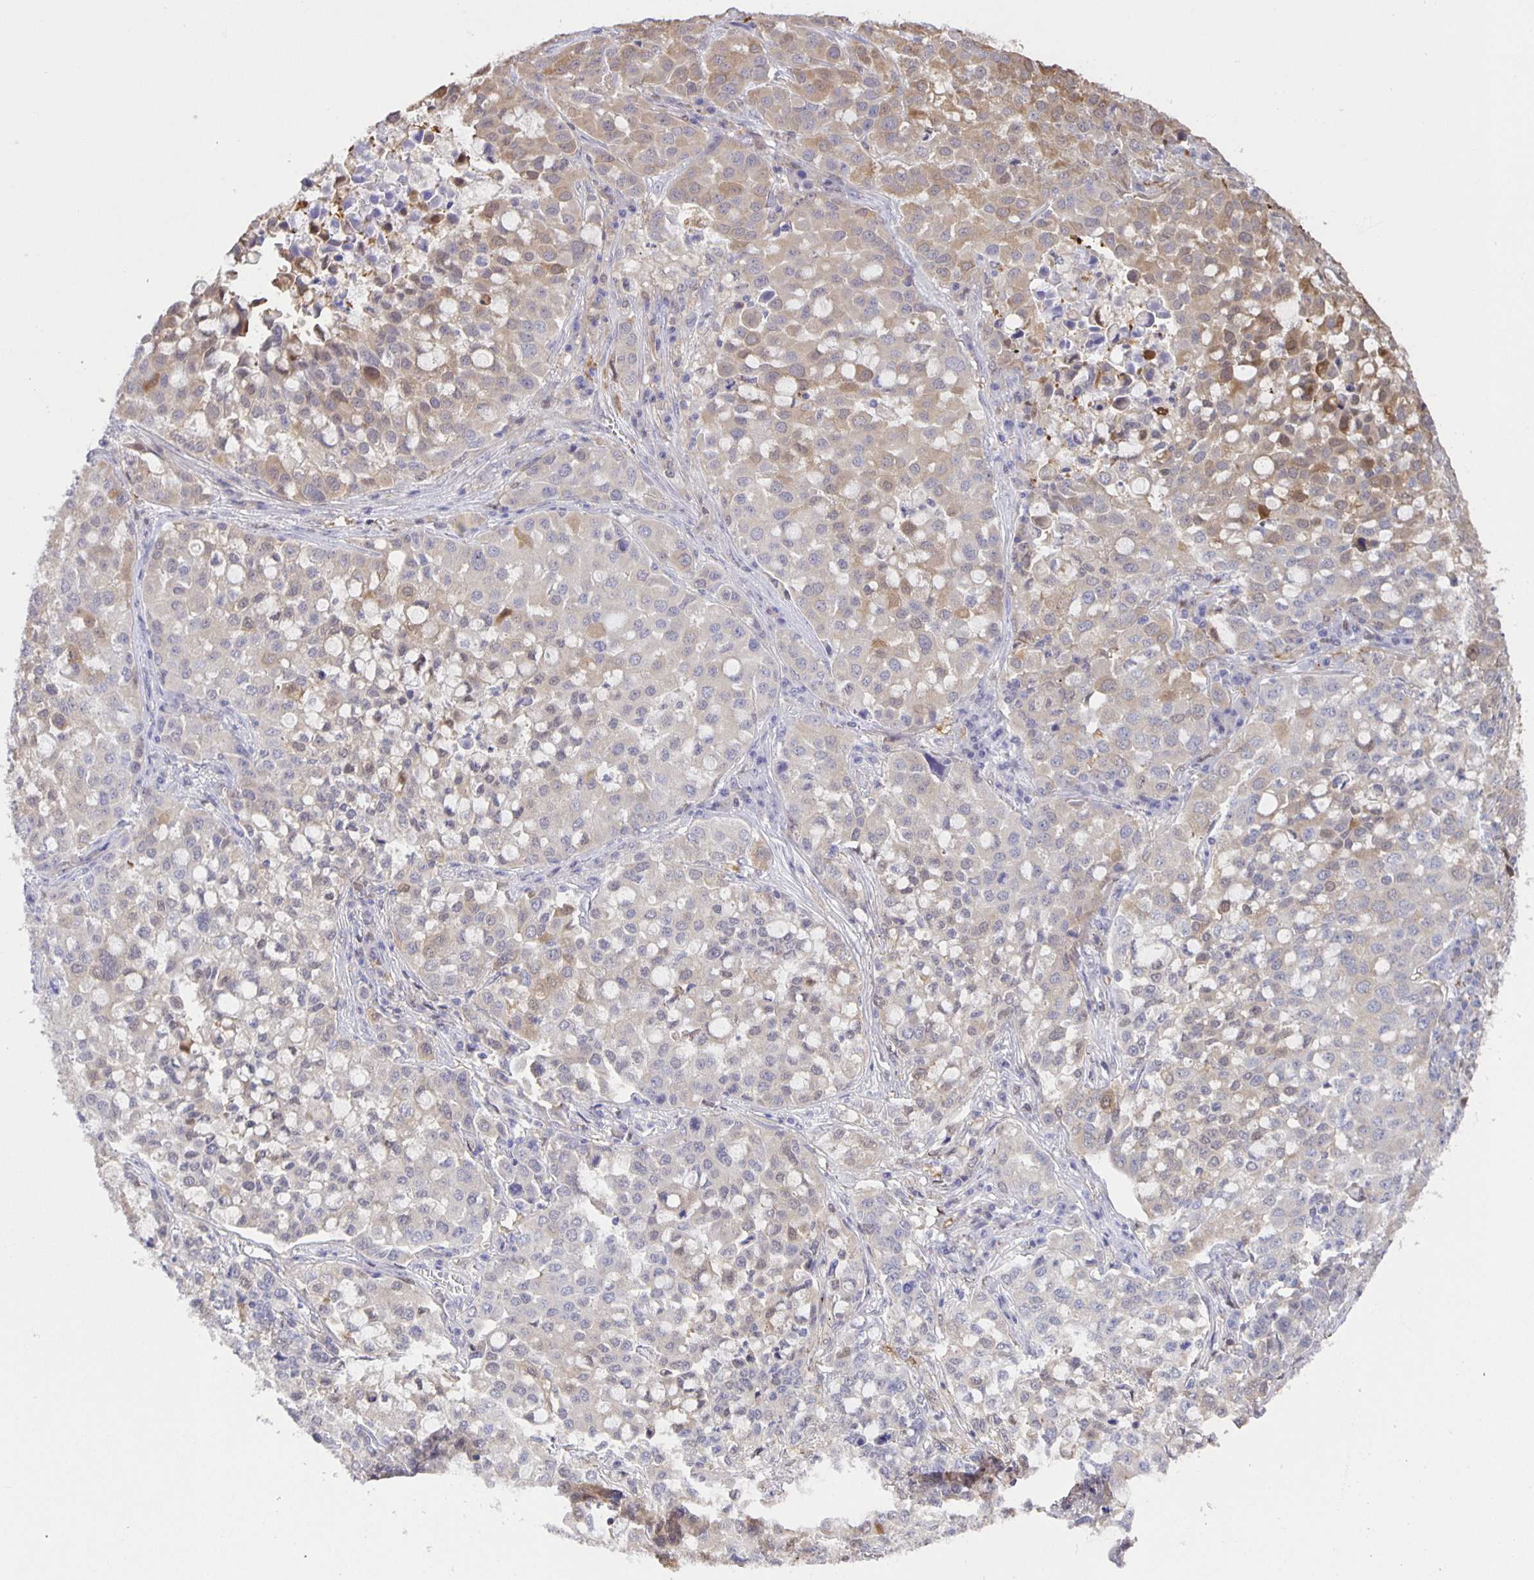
{"staining": {"intensity": "weak", "quantity": "25%-75%", "location": "cytoplasmic/membranous"}, "tissue": "lung cancer", "cell_type": "Tumor cells", "image_type": "cancer", "snomed": [{"axis": "morphology", "description": "Adenocarcinoma, NOS"}, {"axis": "morphology", "description": "Adenocarcinoma, metastatic, NOS"}, {"axis": "topography", "description": "Lymph node"}, {"axis": "topography", "description": "Lung"}], "caption": "Protein analysis of metastatic adenocarcinoma (lung) tissue displays weak cytoplasmic/membranous expression in about 25%-75% of tumor cells. (IHC, brightfield microscopy, high magnification).", "gene": "MARCHF6", "patient": {"sex": "female", "age": 65}}